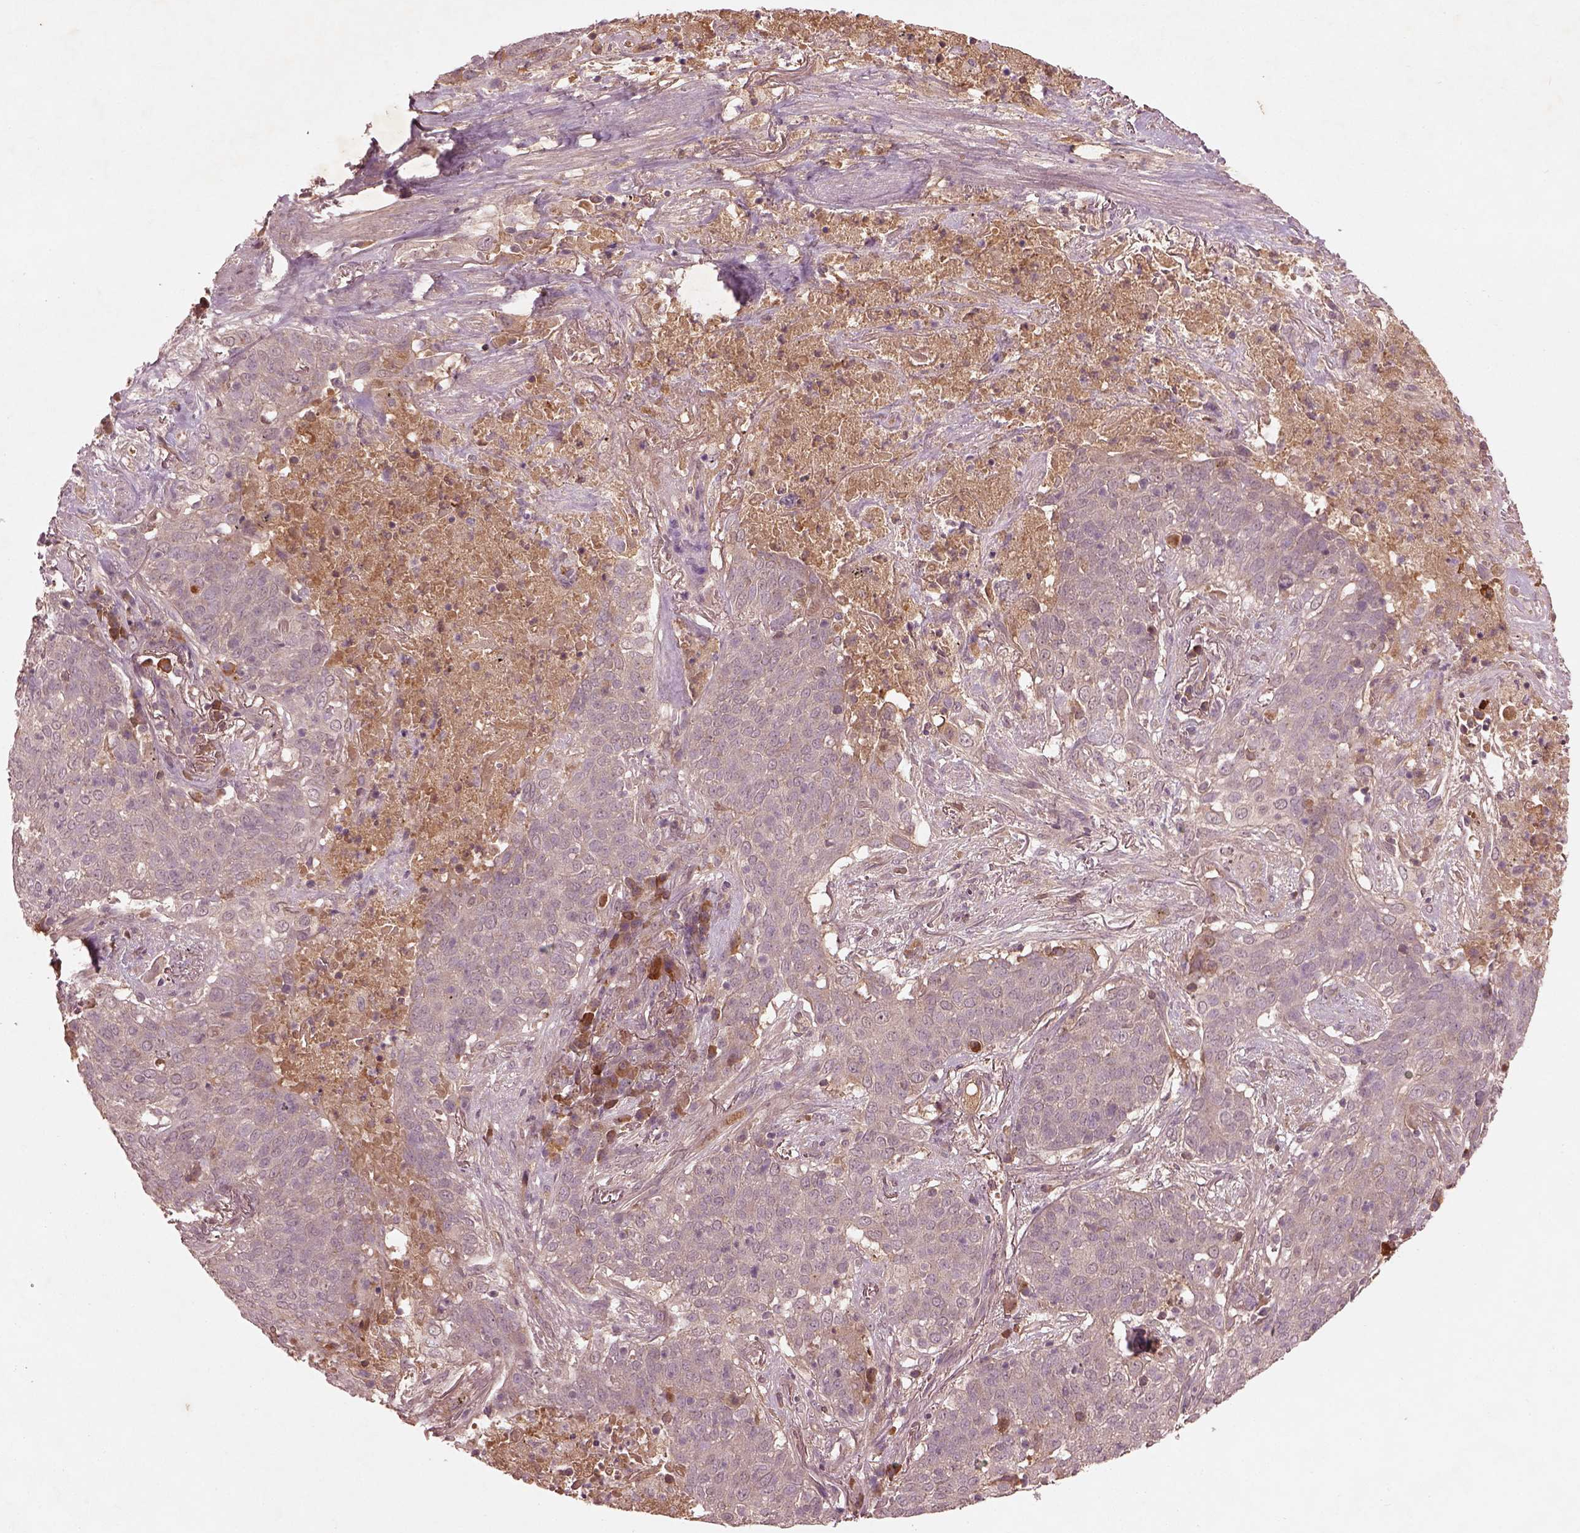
{"staining": {"intensity": "negative", "quantity": "none", "location": "none"}, "tissue": "lung cancer", "cell_type": "Tumor cells", "image_type": "cancer", "snomed": [{"axis": "morphology", "description": "Squamous cell carcinoma, NOS"}, {"axis": "topography", "description": "Lung"}], "caption": "This is an IHC micrograph of human lung cancer (squamous cell carcinoma). There is no positivity in tumor cells.", "gene": "FAM234A", "patient": {"sex": "male", "age": 82}}